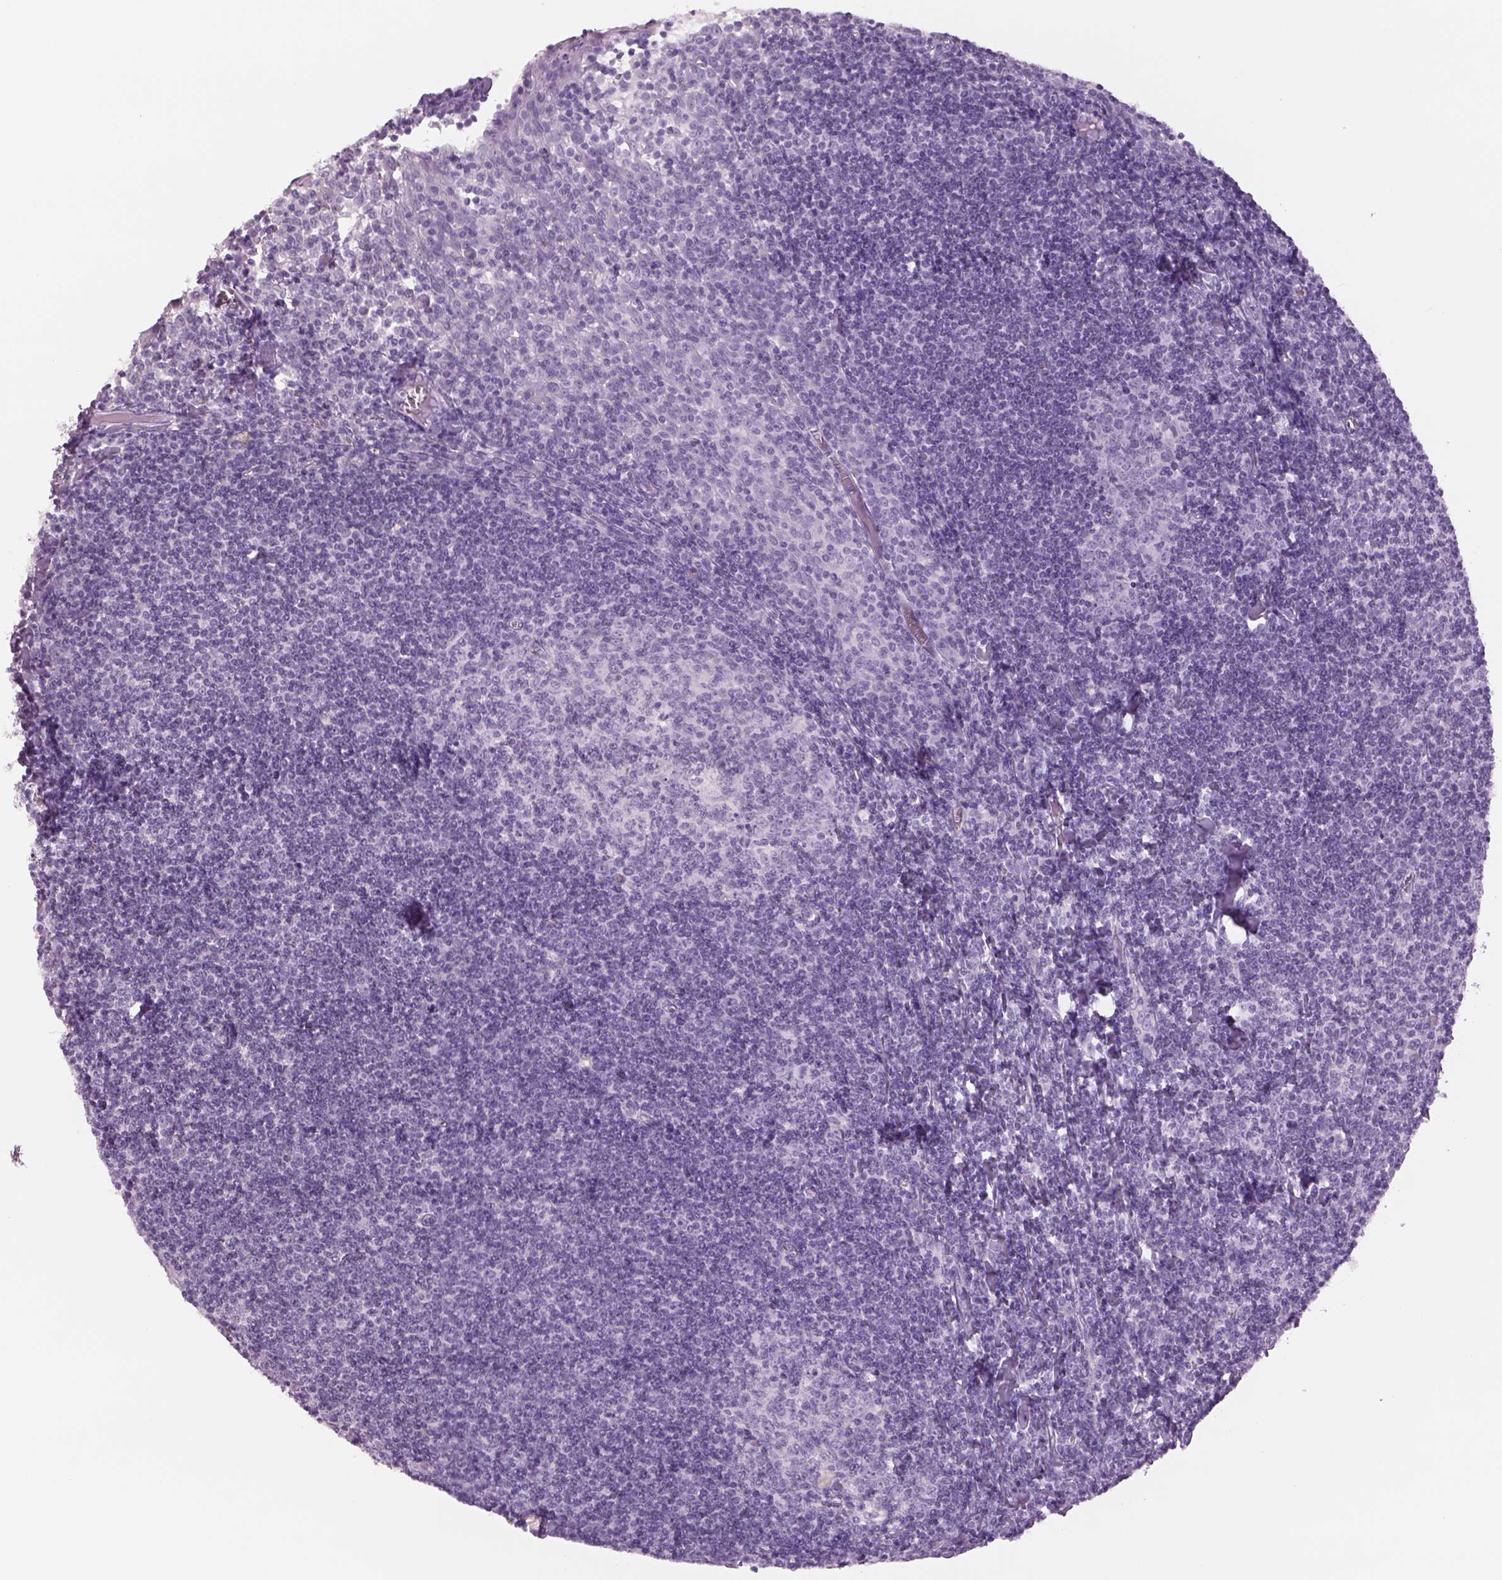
{"staining": {"intensity": "negative", "quantity": "none", "location": "none"}, "tissue": "tonsil", "cell_type": "Germinal center cells", "image_type": "normal", "snomed": [{"axis": "morphology", "description": "Normal tissue, NOS"}, {"axis": "topography", "description": "Tonsil"}], "caption": "Tonsil stained for a protein using IHC demonstrates no positivity germinal center cells.", "gene": "RHO", "patient": {"sex": "female", "age": 12}}